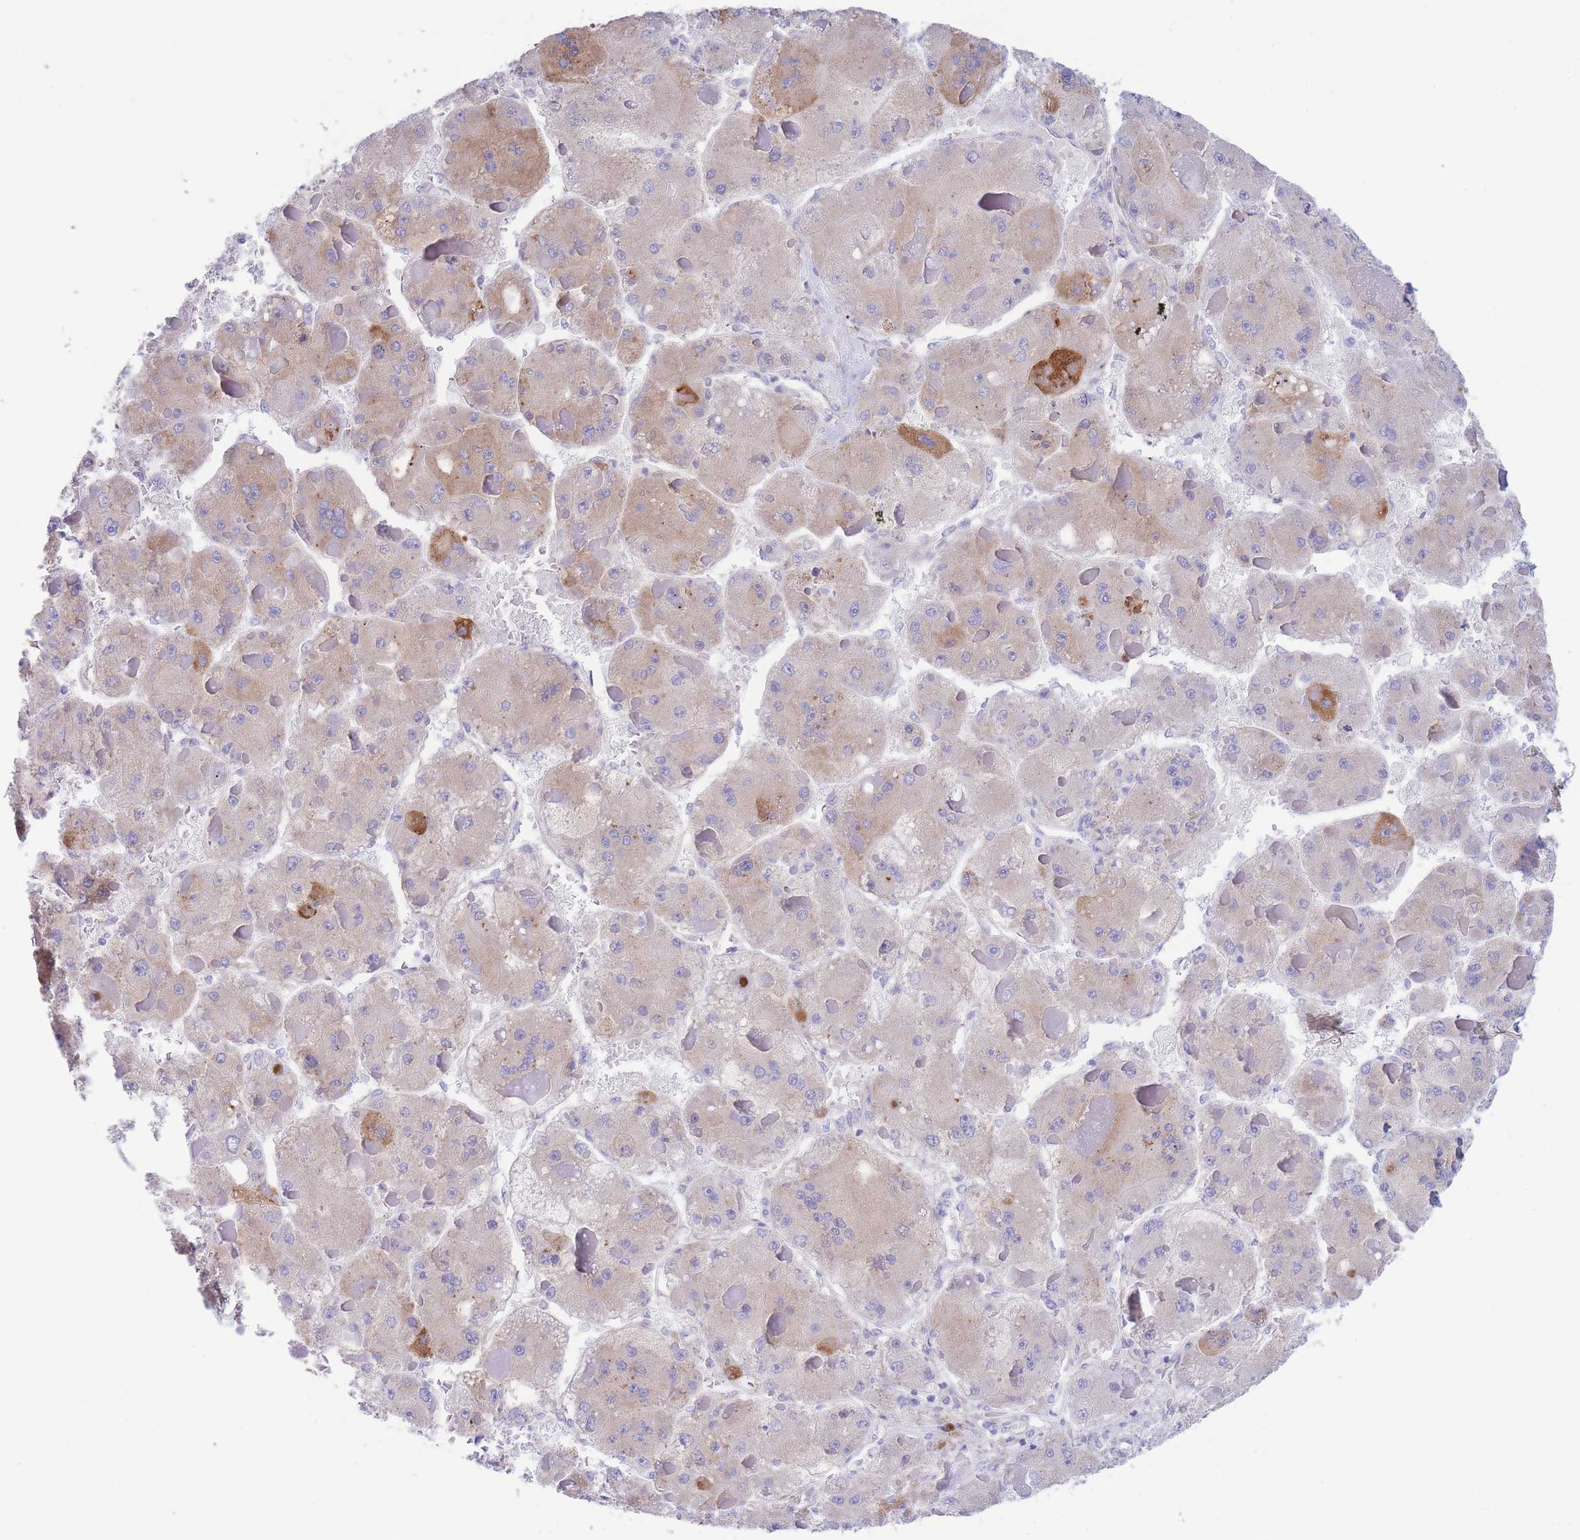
{"staining": {"intensity": "moderate", "quantity": "<25%", "location": "cytoplasmic/membranous"}, "tissue": "liver cancer", "cell_type": "Tumor cells", "image_type": "cancer", "snomed": [{"axis": "morphology", "description": "Carcinoma, Hepatocellular, NOS"}, {"axis": "topography", "description": "Liver"}], "caption": "Liver cancer was stained to show a protein in brown. There is low levels of moderate cytoplasmic/membranous staining in approximately <25% of tumor cells.", "gene": "DET1", "patient": {"sex": "female", "age": 73}}